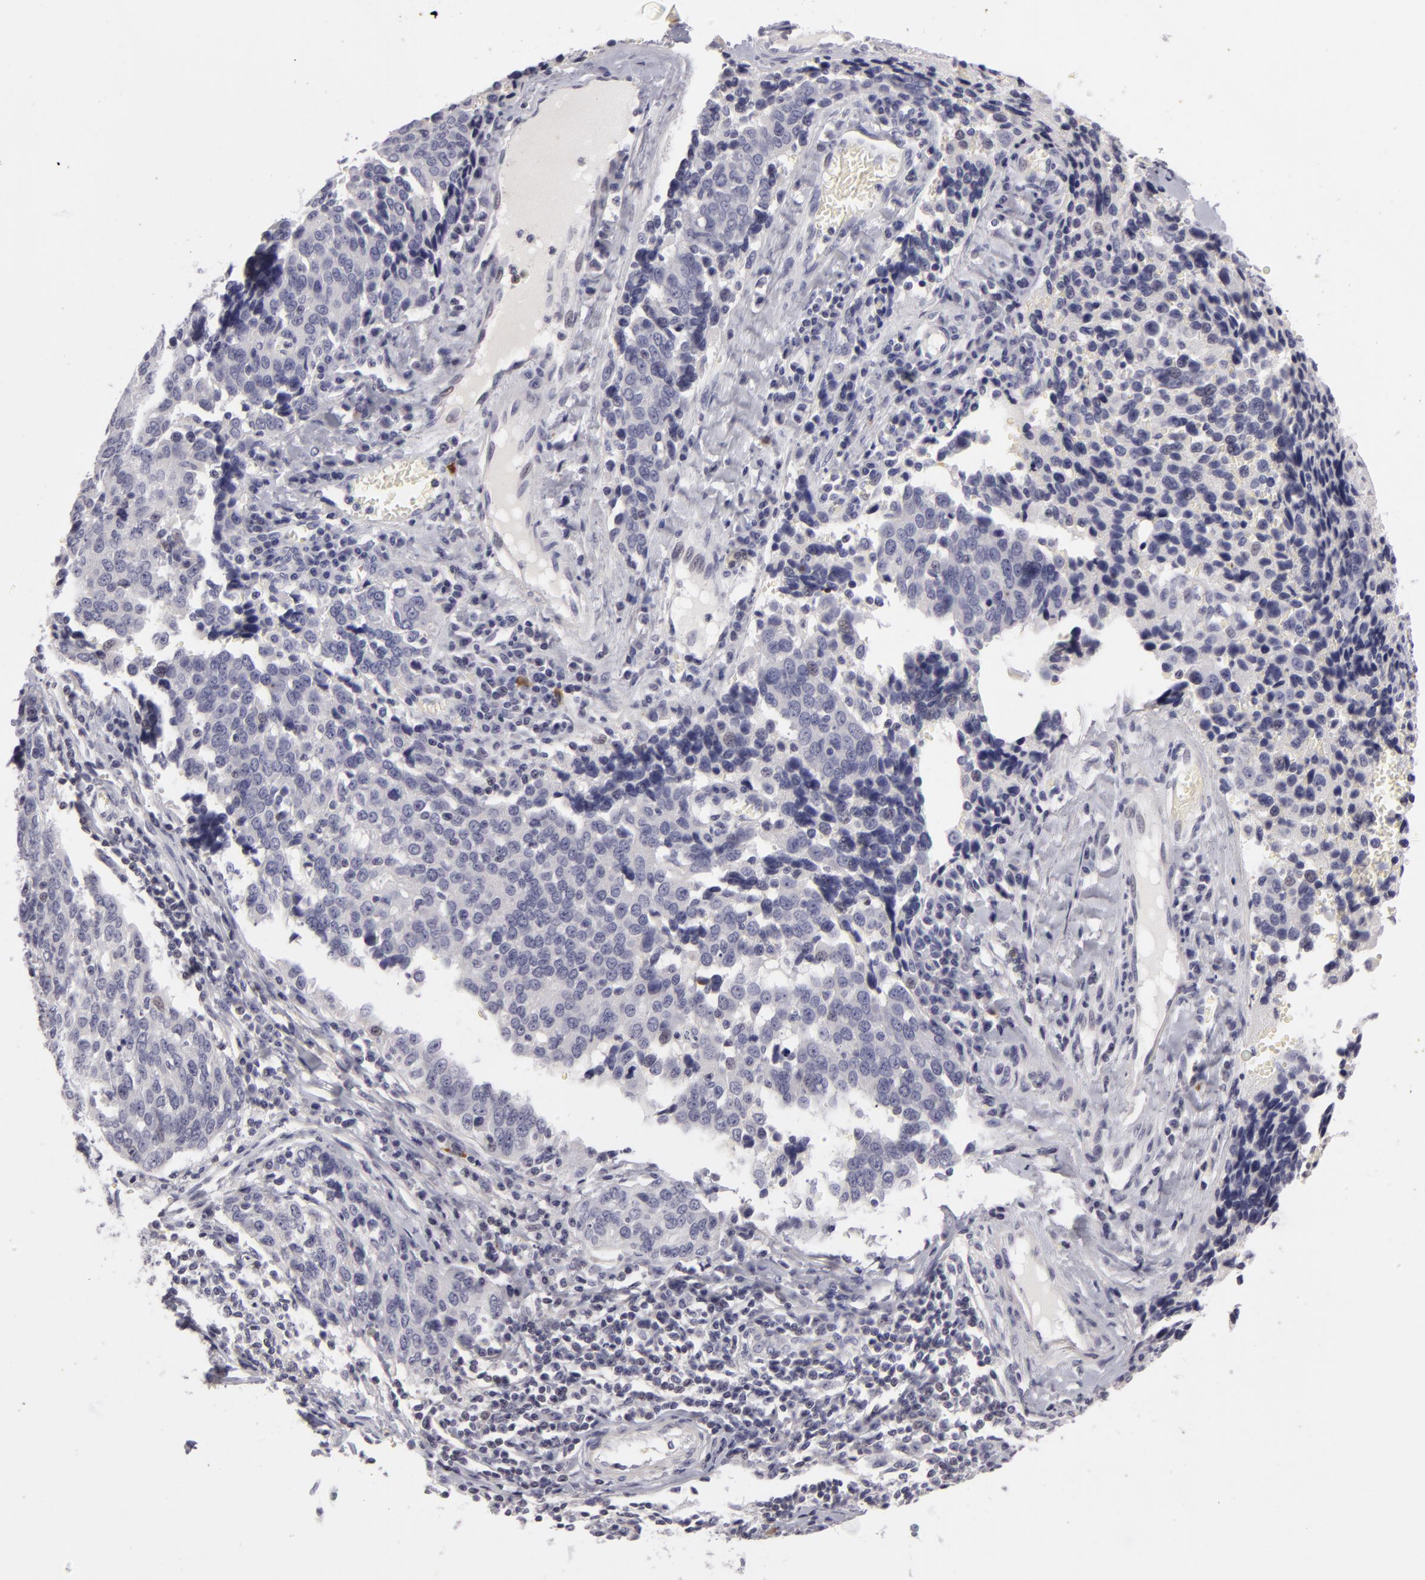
{"staining": {"intensity": "negative", "quantity": "none", "location": "none"}, "tissue": "ovarian cancer", "cell_type": "Tumor cells", "image_type": "cancer", "snomed": [{"axis": "morphology", "description": "Carcinoma, endometroid"}, {"axis": "topography", "description": "Ovary"}], "caption": "DAB (3,3'-diaminobenzidine) immunohistochemical staining of ovarian endometroid carcinoma demonstrates no significant staining in tumor cells. (Brightfield microscopy of DAB (3,3'-diaminobenzidine) immunohistochemistry (IHC) at high magnification).", "gene": "NLGN4X", "patient": {"sex": "female", "age": 75}}